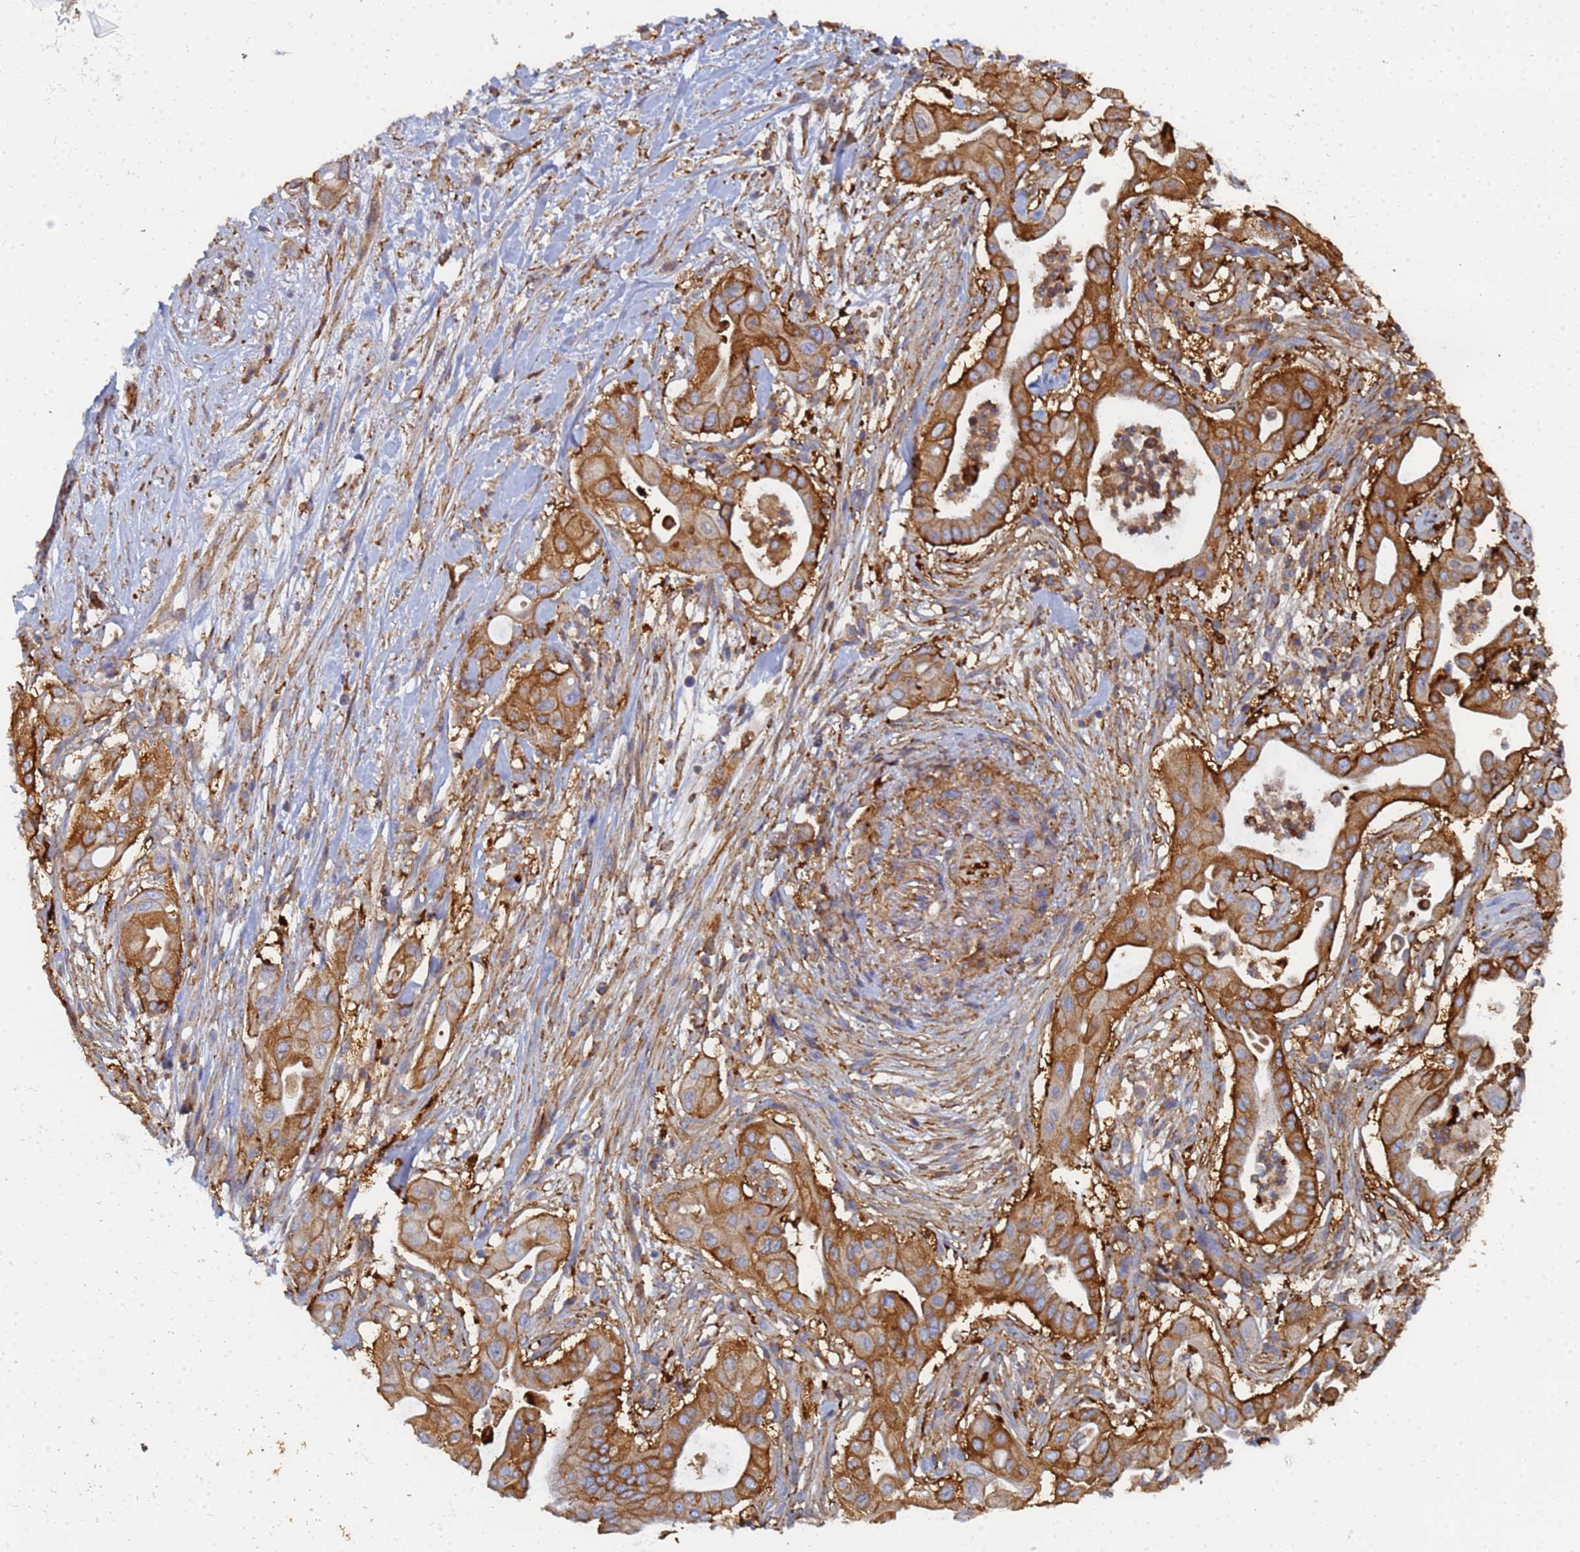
{"staining": {"intensity": "strong", "quantity": ">75%", "location": "cytoplasmic/membranous"}, "tissue": "pancreatic cancer", "cell_type": "Tumor cells", "image_type": "cancer", "snomed": [{"axis": "morphology", "description": "Adenocarcinoma, NOS"}, {"axis": "topography", "description": "Pancreas"}], "caption": "Strong cytoplasmic/membranous protein positivity is present in about >75% of tumor cells in pancreatic adenocarcinoma. (Brightfield microscopy of DAB IHC at high magnification).", "gene": "GPR42", "patient": {"sex": "male", "age": 68}}